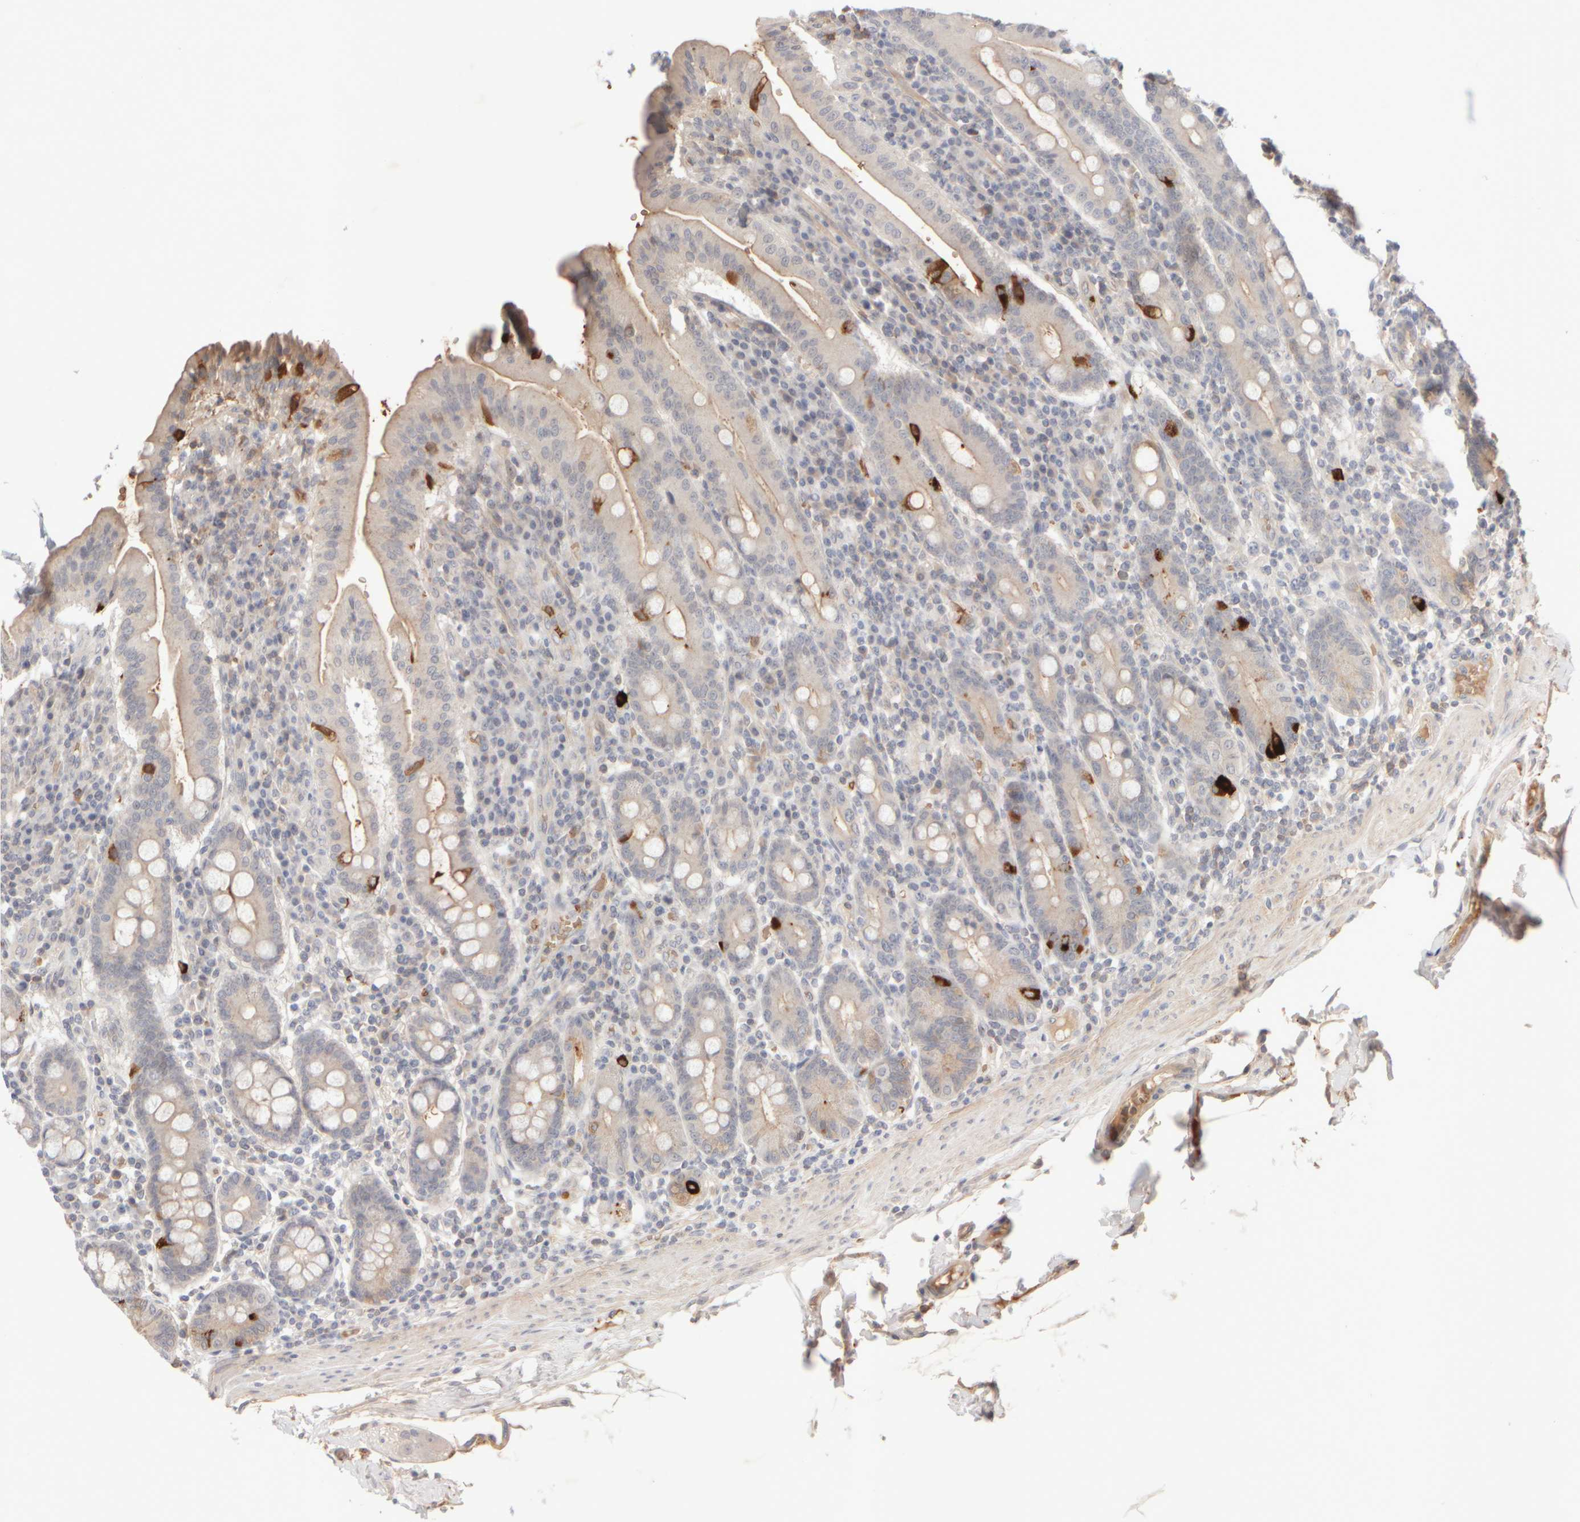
{"staining": {"intensity": "moderate", "quantity": "<25%", "location": "cytoplasmic/membranous"}, "tissue": "duodenum", "cell_type": "Glandular cells", "image_type": "normal", "snomed": [{"axis": "morphology", "description": "Normal tissue, NOS"}, {"axis": "morphology", "description": "Adenocarcinoma, NOS"}, {"axis": "topography", "description": "Pancreas"}, {"axis": "topography", "description": "Duodenum"}], "caption": "Duodenum stained for a protein (brown) exhibits moderate cytoplasmic/membranous positive expression in approximately <25% of glandular cells.", "gene": "MST1", "patient": {"sex": "male", "age": 50}}